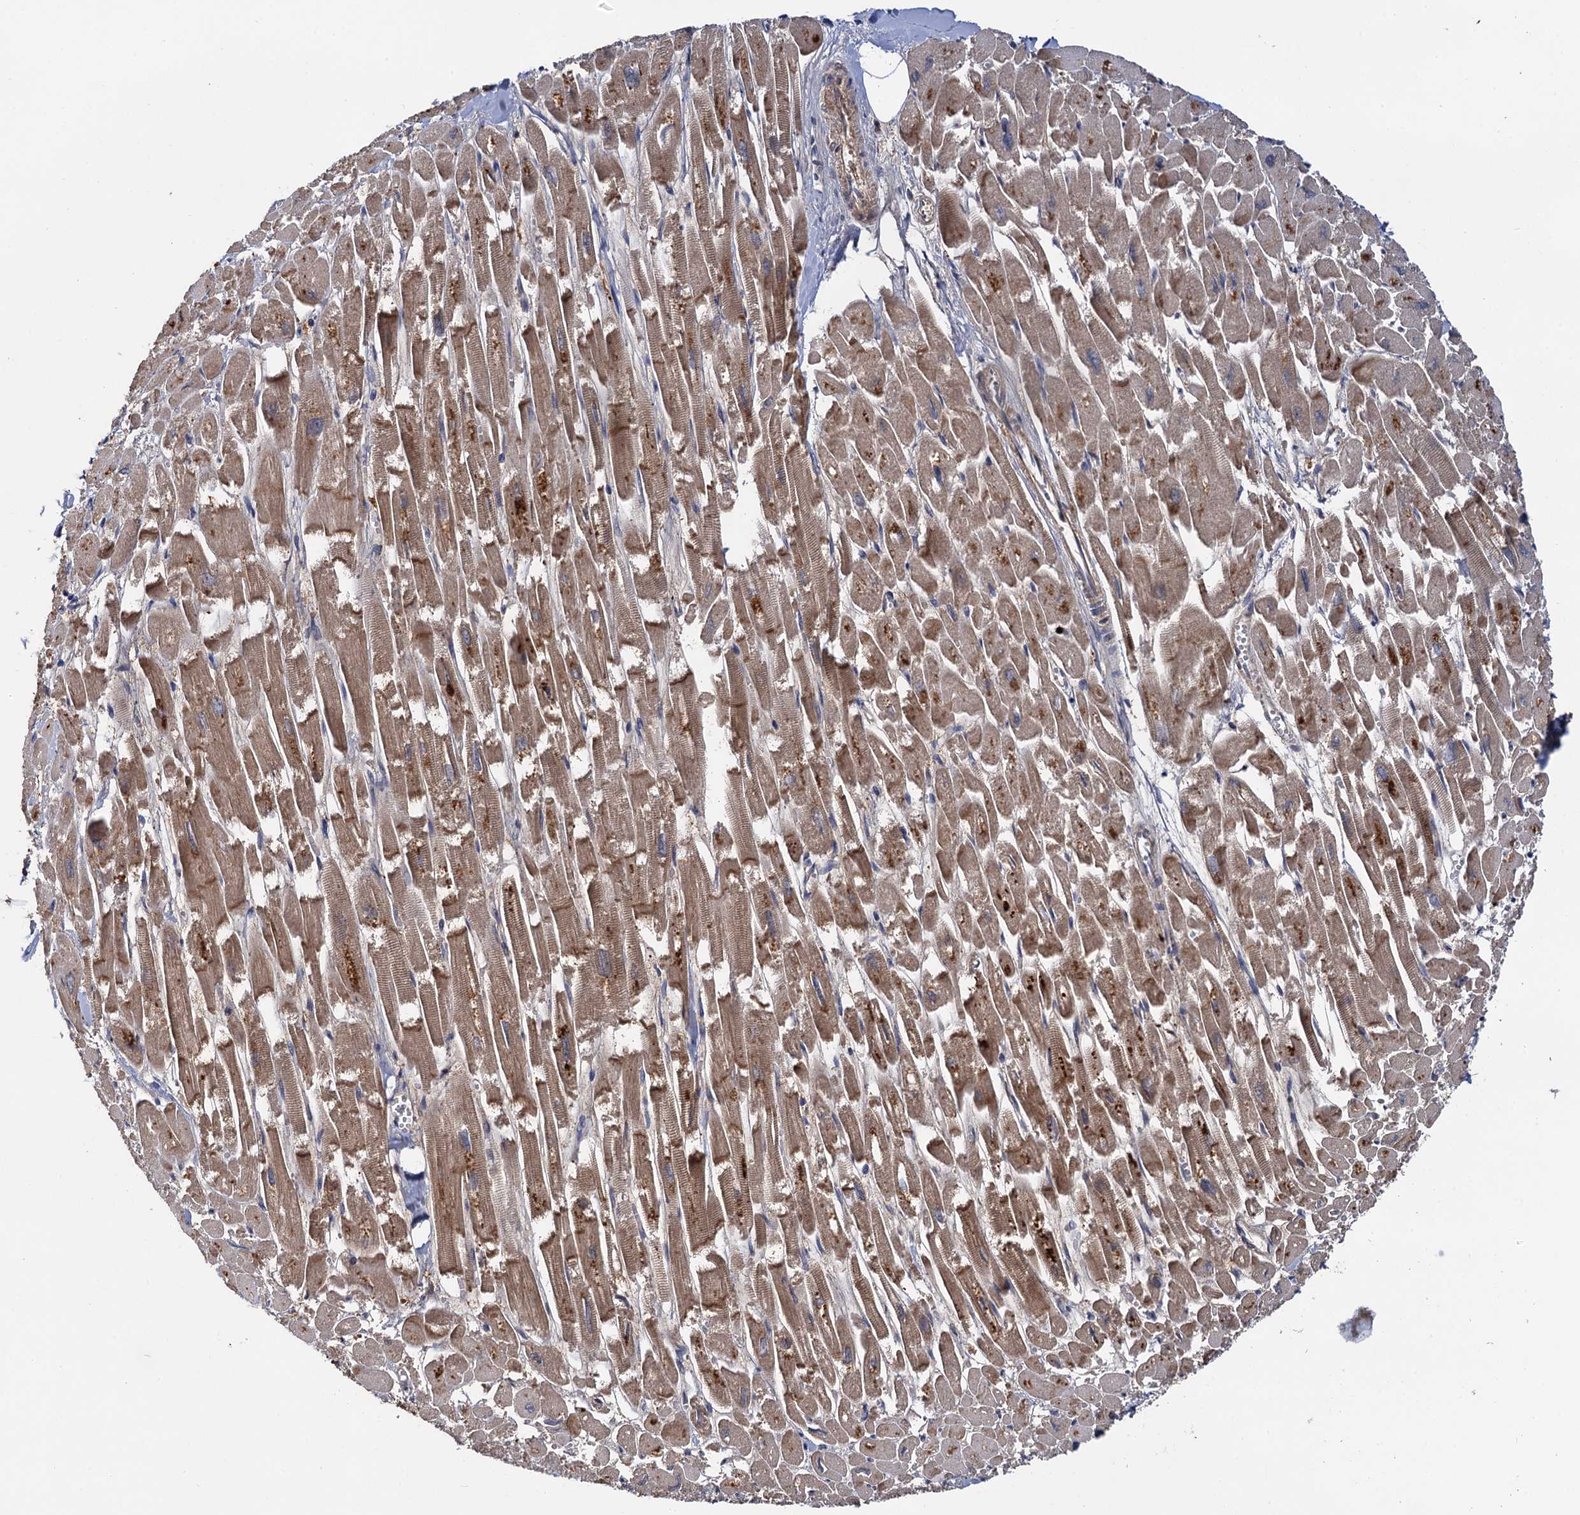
{"staining": {"intensity": "moderate", "quantity": "25%-75%", "location": "cytoplasmic/membranous"}, "tissue": "heart muscle", "cell_type": "Cardiomyocytes", "image_type": "normal", "snomed": [{"axis": "morphology", "description": "Normal tissue, NOS"}, {"axis": "topography", "description": "Heart"}], "caption": "Protein analysis of benign heart muscle exhibits moderate cytoplasmic/membranous positivity in about 25%-75% of cardiomyocytes.", "gene": "SELENOP", "patient": {"sex": "male", "age": 54}}